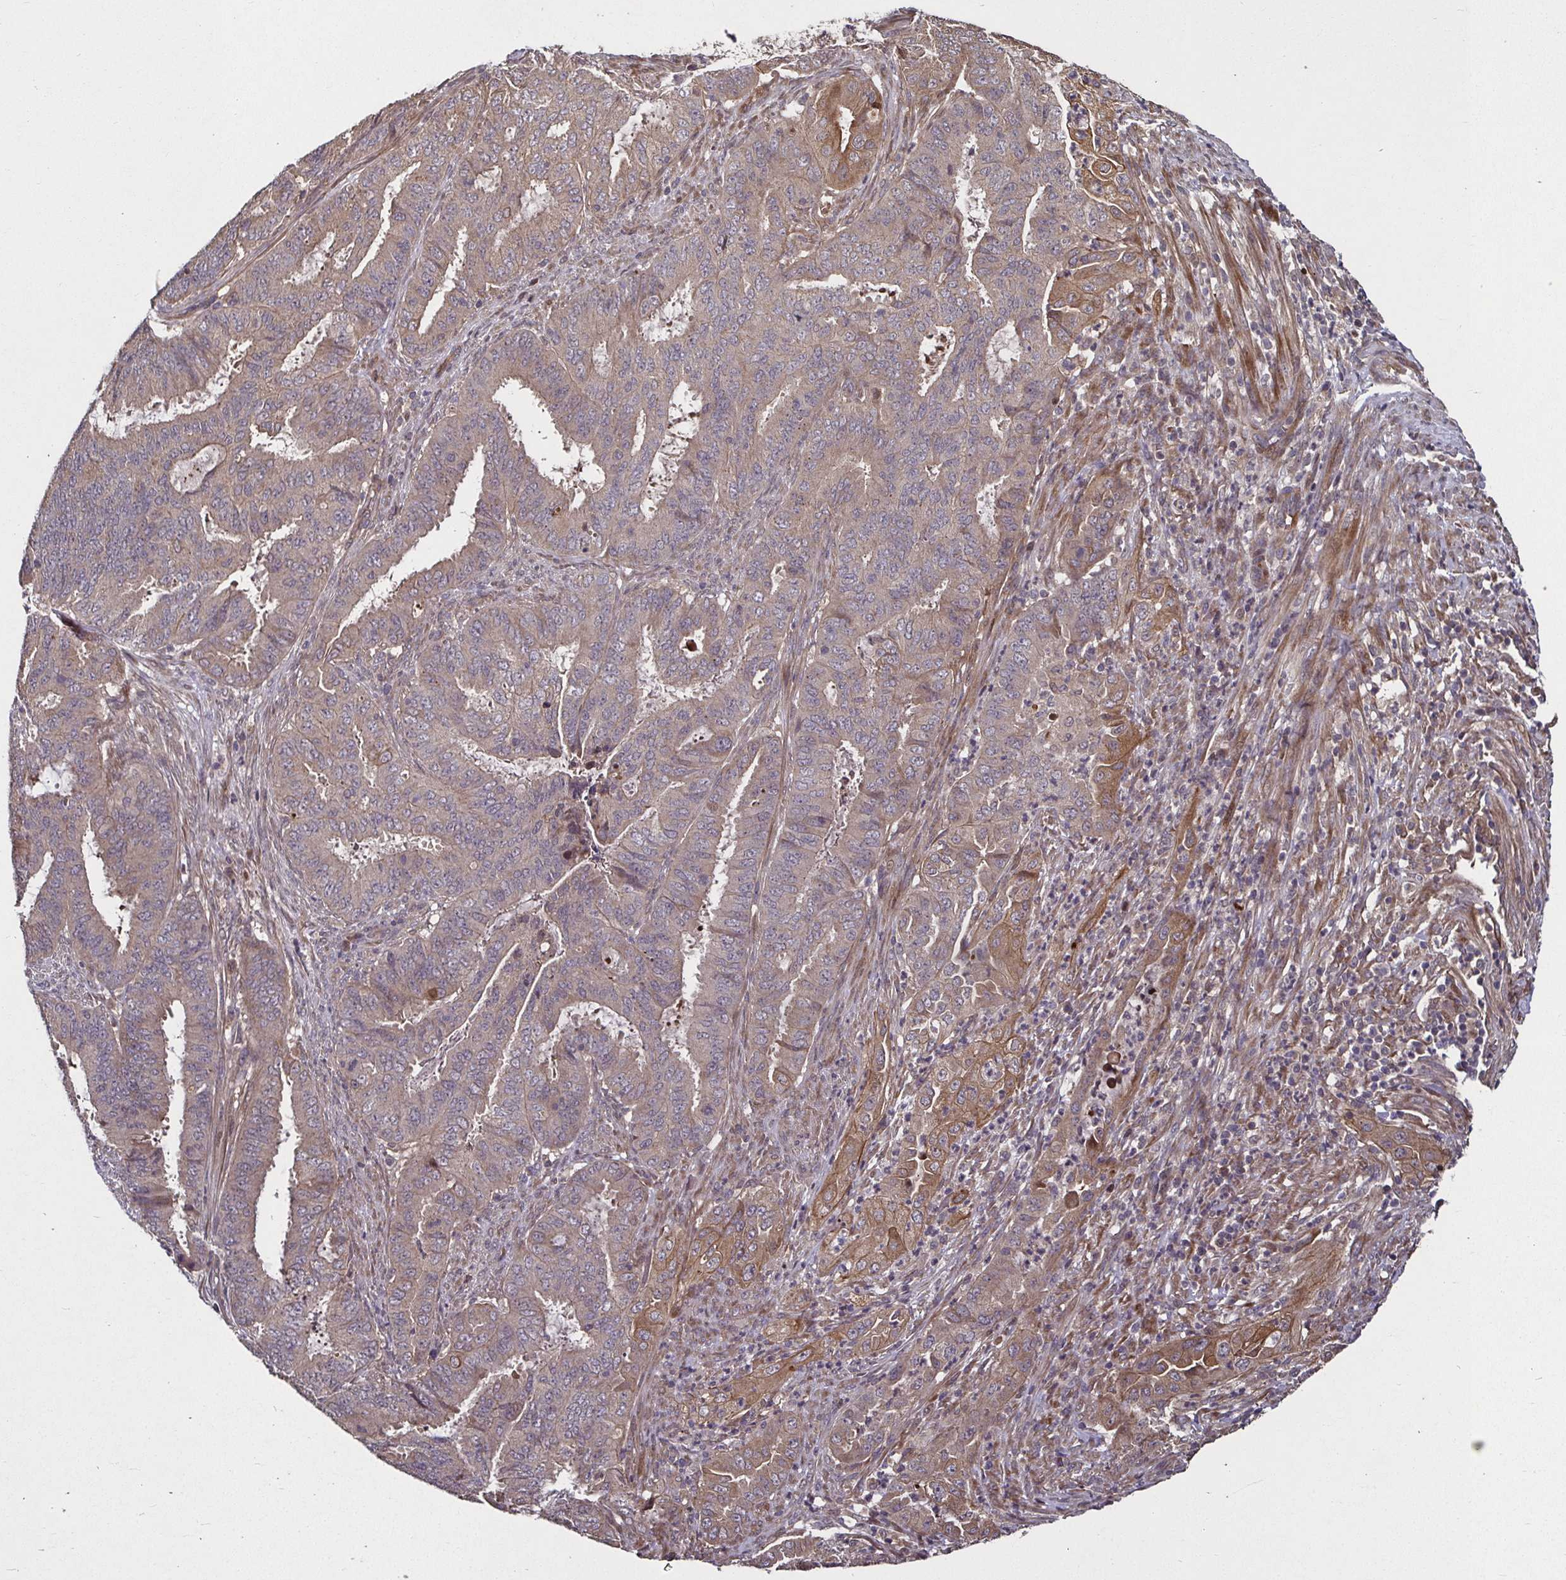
{"staining": {"intensity": "moderate", "quantity": "<25%", "location": "cytoplasmic/membranous"}, "tissue": "endometrial cancer", "cell_type": "Tumor cells", "image_type": "cancer", "snomed": [{"axis": "morphology", "description": "Adenocarcinoma, NOS"}, {"axis": "topography", "description": "Endometrium"}], "caption": "The photomicrograph shows a brown stain indicating the presence of a protein in the cytoplasmic/membranous of tumor cells in endometrial cancer (adenocarcinoma).", "gene": "SMYD3", "patient": {"sex": "female", "age": 51}}